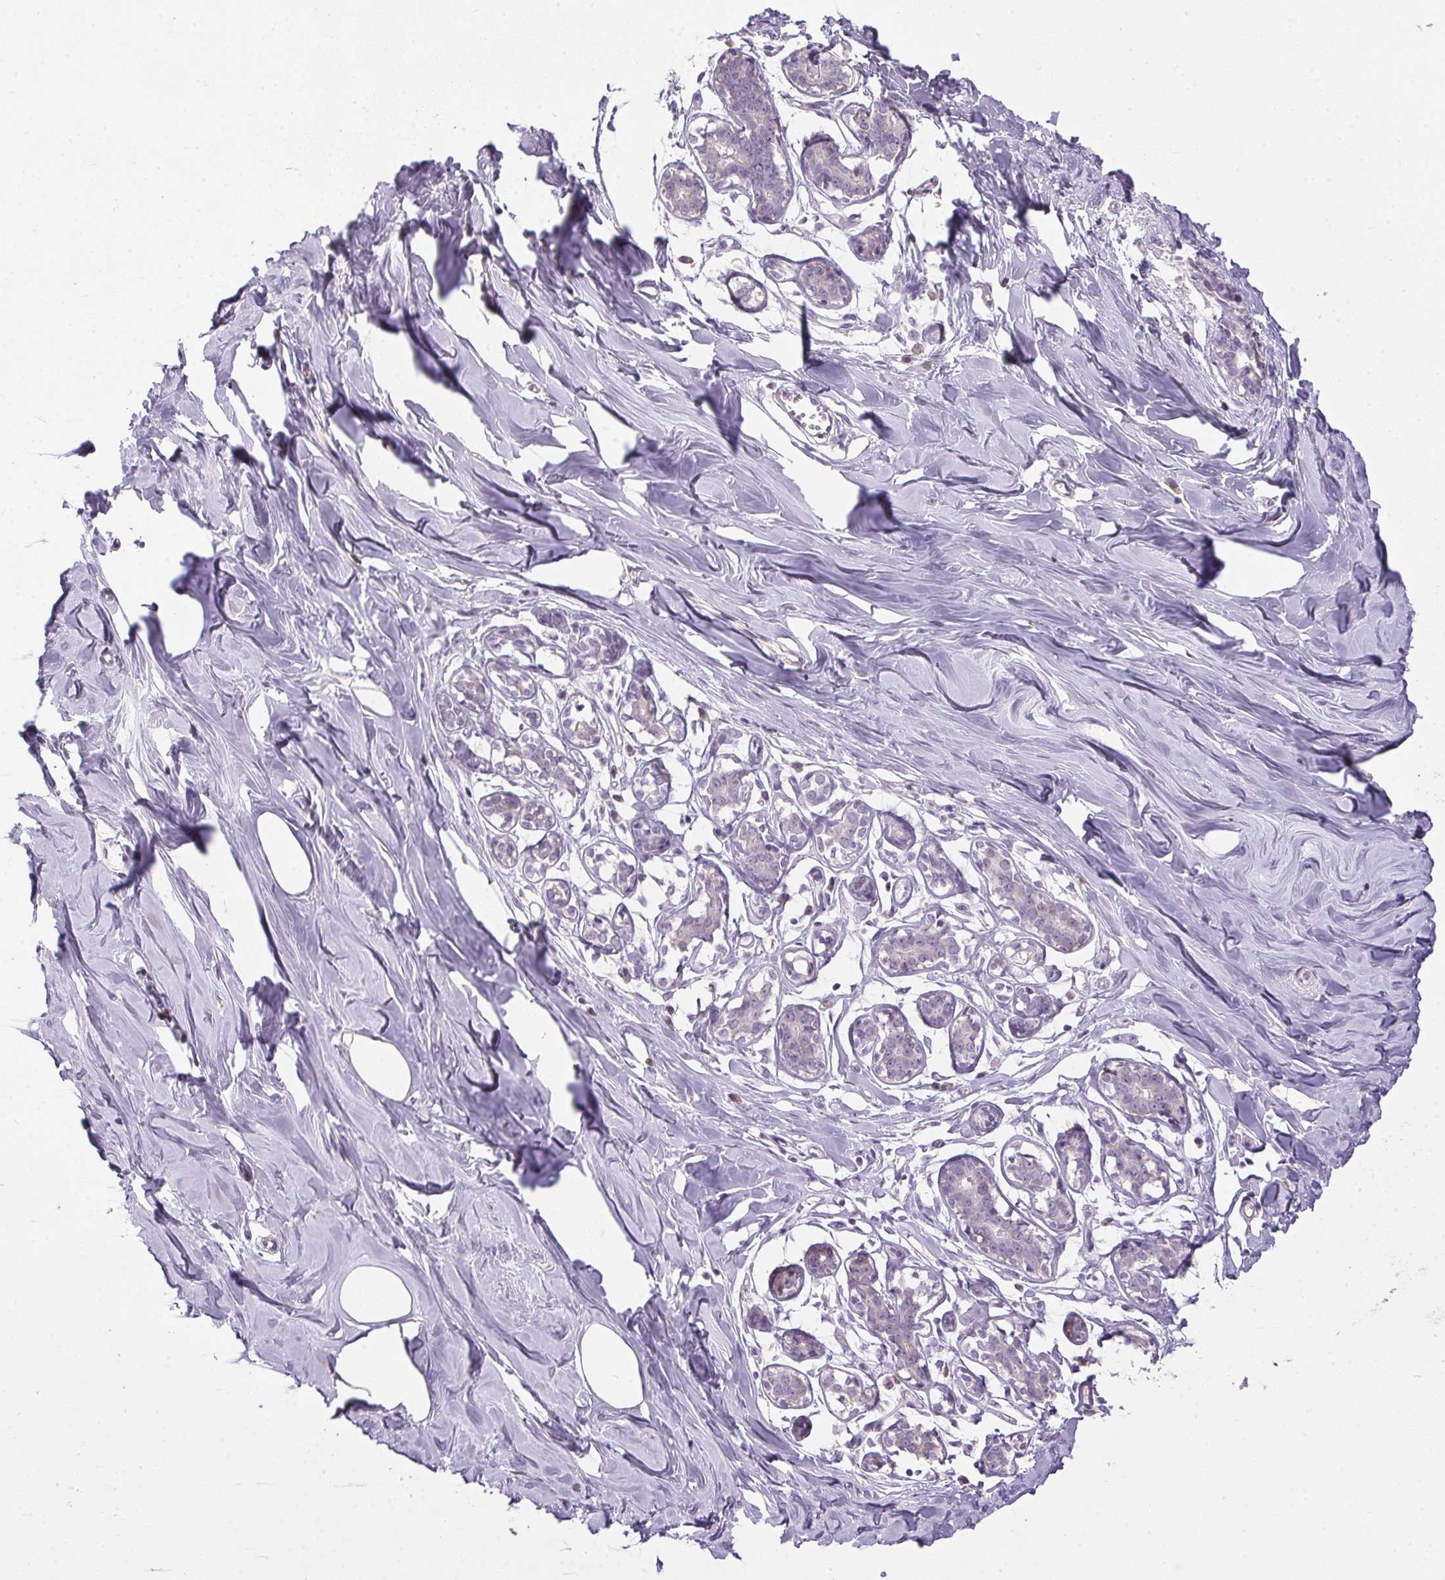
{"staining": {"intensity": "negative", "quantity": "none", "location": "none"}, "tissue": "breast", "cell_type": "Adipocytes", "image_type": "normal", "snomed": [{"axis": "morphology", "description": "Normal tissue, NOS"}, {"axis": "topography", "description": "Breast"}], "caption": "Immunohistochemistry (IHC) of normal human breast shows no positivity in adipocytes. (DAB immunohistochemistry (IHC) visualized using brightfield microscopy, high magnification).", "gene": "SPACA9", "patient": {"sex": "female", "age": 27}}